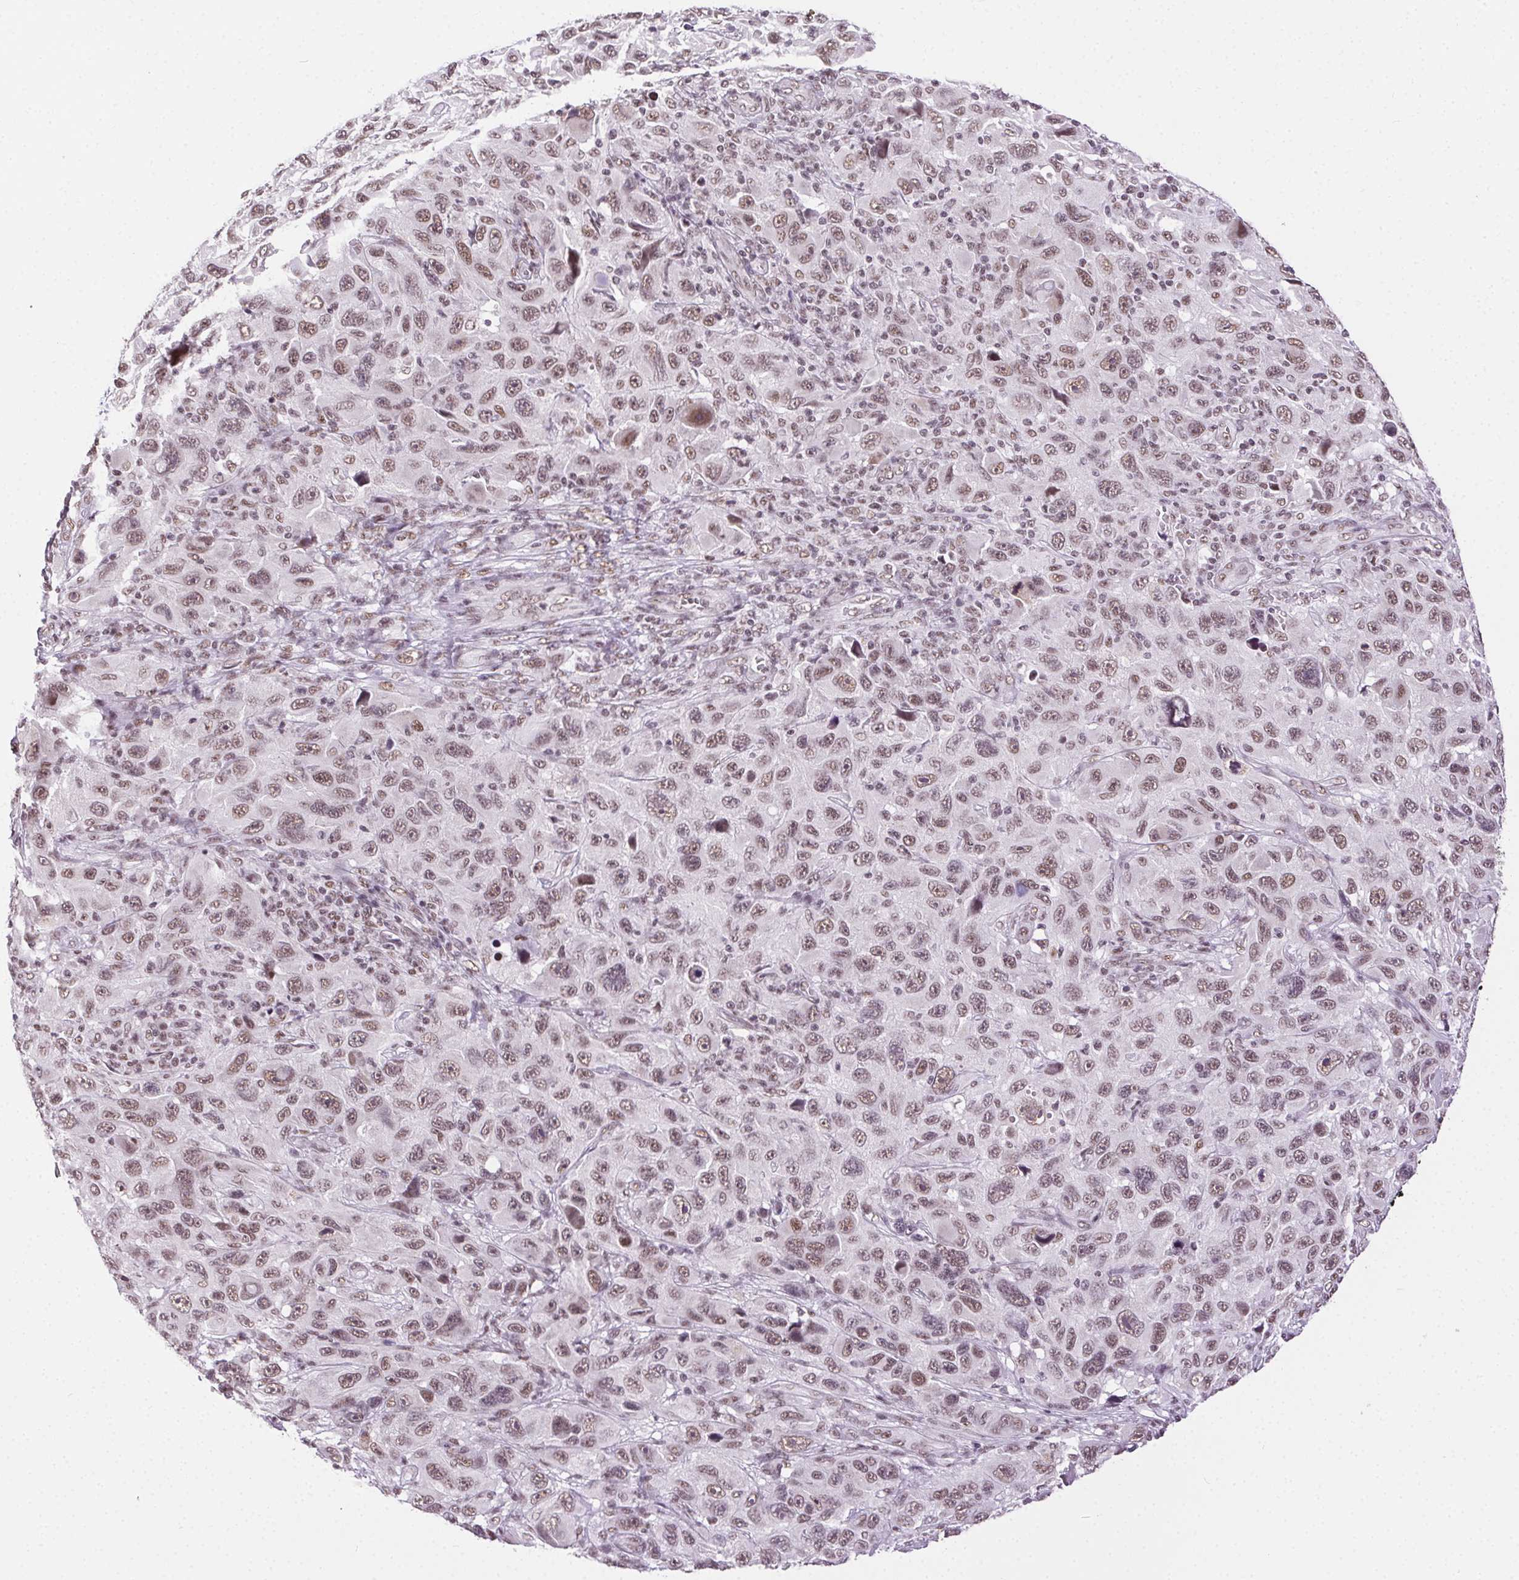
{"staining": {"intensity": "moderate", "quantity": ">75%", "location": "nuclear"}, "tissue": "melanoma", "cell_type": "Tumor cells", "image_type": "cancer", "snomed": [{"axis": "morphology", "description": "Malignant melanoma, NOS"}, {"axis": "topography", "description": "Skin"}], "caption": "Malignant melanoma stained for a protein (brown) exhibits moderate nuclear positive positivity in approximately >75% of tumor cells.", "gene": "TRA2B", "patient": {"sex": "male", "age": 53}}